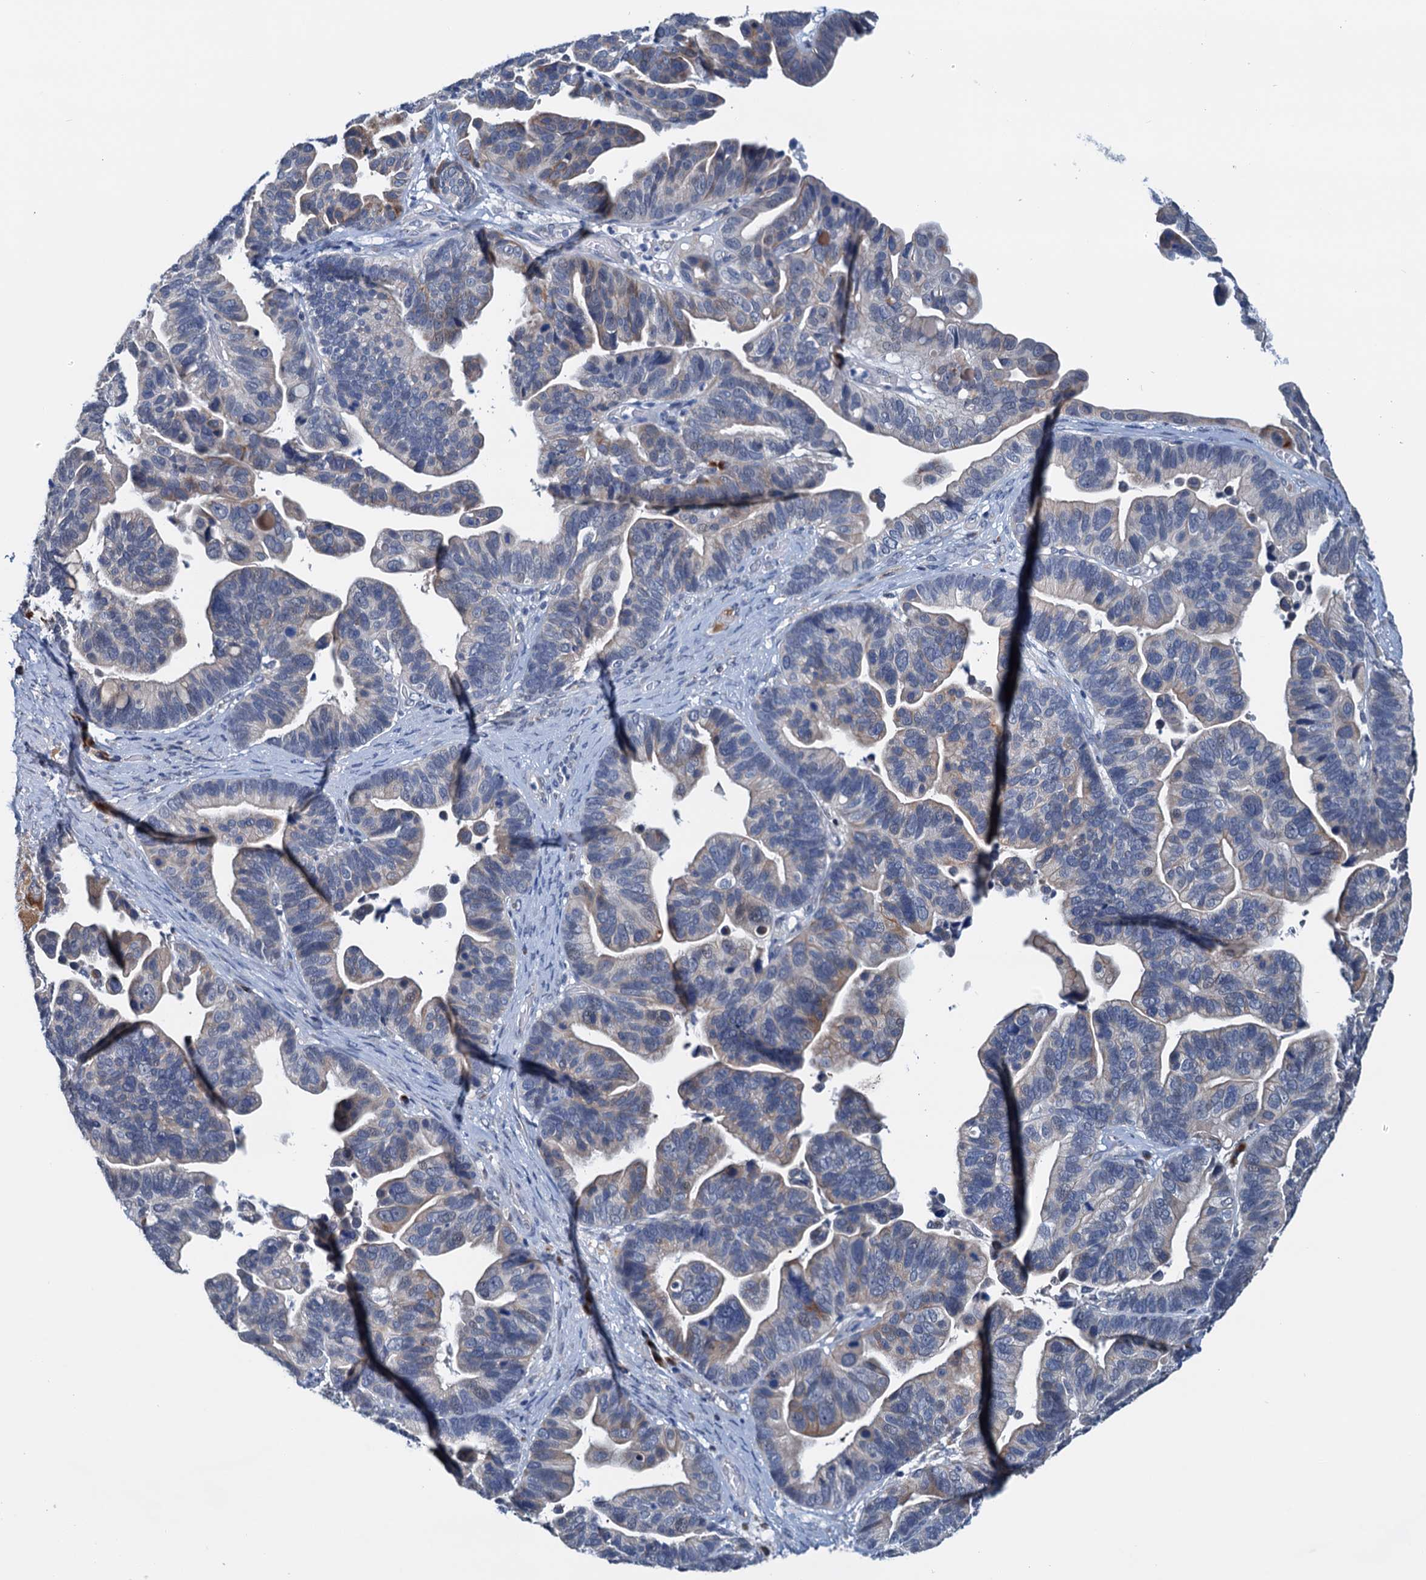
{"staining": {"intensity": "weak", "quantity": "<25%", "location": "cytoplasmic/membranous"}, "tissue": "ovarian cancer", "cell_type": "Tumor cells", "image_type": "cancer", "snomed": [{"axis": "morphology", "description": "Cystadenocarcinoma, serous, NOS"}, {"axis": "topography", "description": "Ovary"}], "caption": "Human ovarian serous cystadenocarcinoma stained for a protein using immunohistochemistry (IHC) exhibits no staining in tumor cells.", "gene": "SHLD1", "patient": {"sex": "female", "age": 56}}